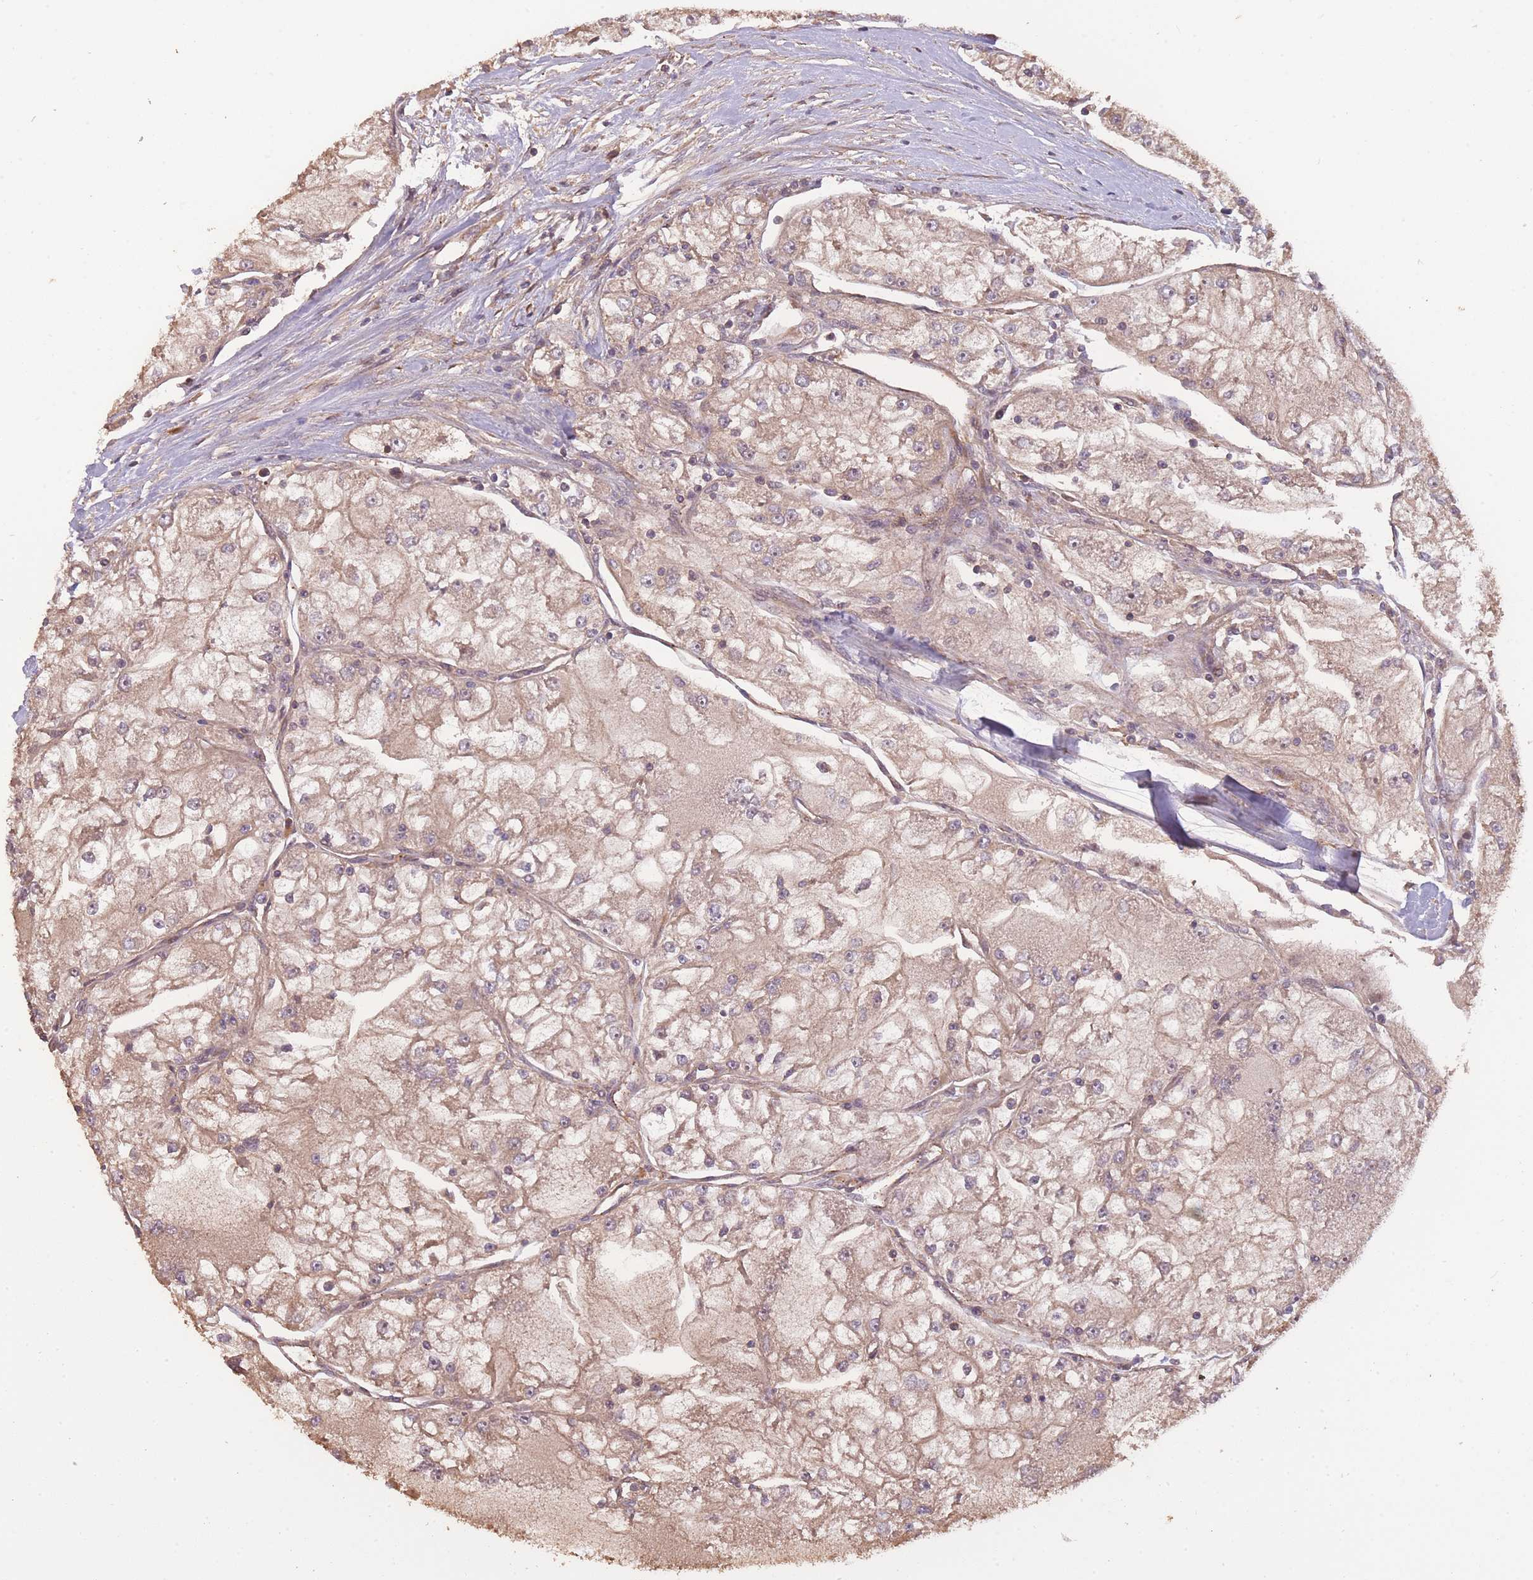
{"staining": {"intensity": "weak", "quantity": "25%-75%", "location": "cytoplasmic/membranous"}, "tissue": "renal cancer", "cell_type": "Tumor cells", "image_type": "cancer", "snomed": [{"axis": "morphology", "description": "Adenocarcinoma, NOS"}, {"axis": "topography", "description": "Kidney"}], "caption": "Immunohistochemical staining of renal cancer (adenocarcinoma) exhibits weak cytoplasmic/membranous protein staining in approximately 25%-75% of tumor cells.", "gene": "ARMH3", "patient": {"sex": "female", "age": 72}}